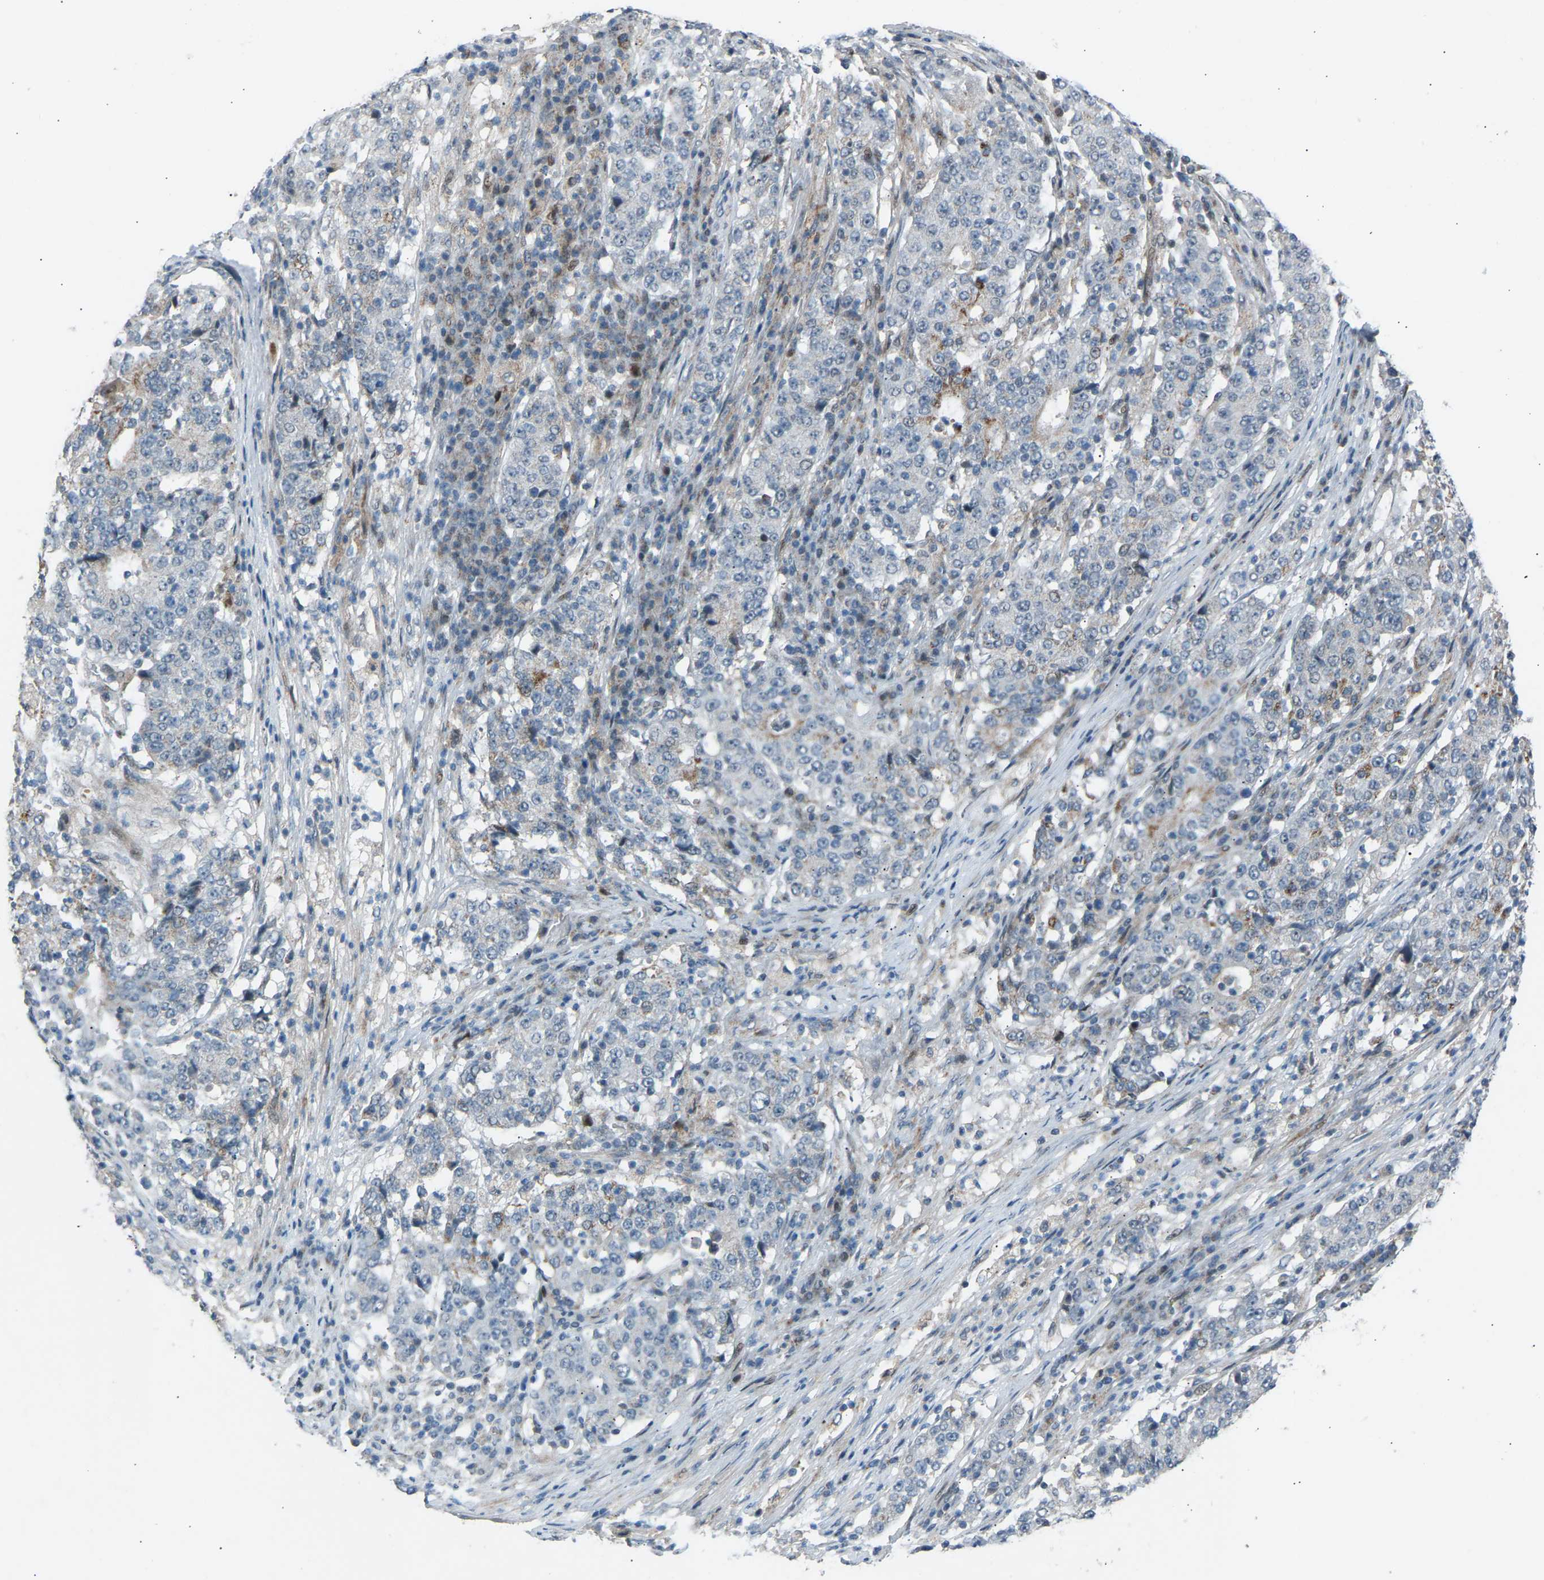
{"staining": {"intensity": "negative", "quantity": "none", "location": "none"}, "tissue": "stomach cancer", "cell_type": "Tumor cells", "image_type": "cancer", "snomed": [{"axis": "morphology", "description": "Adenocarcinoma, NOS"}, {"axis": "topography", "description": "Stomach"}], "caption": "This is an immunohistochemistry (IHC) photomicrograph of human stomach adenocarcinoma. There is no expression in tumor cells.", "gene": "VPS41", "patient": {"sex": "male", "age": 59}}